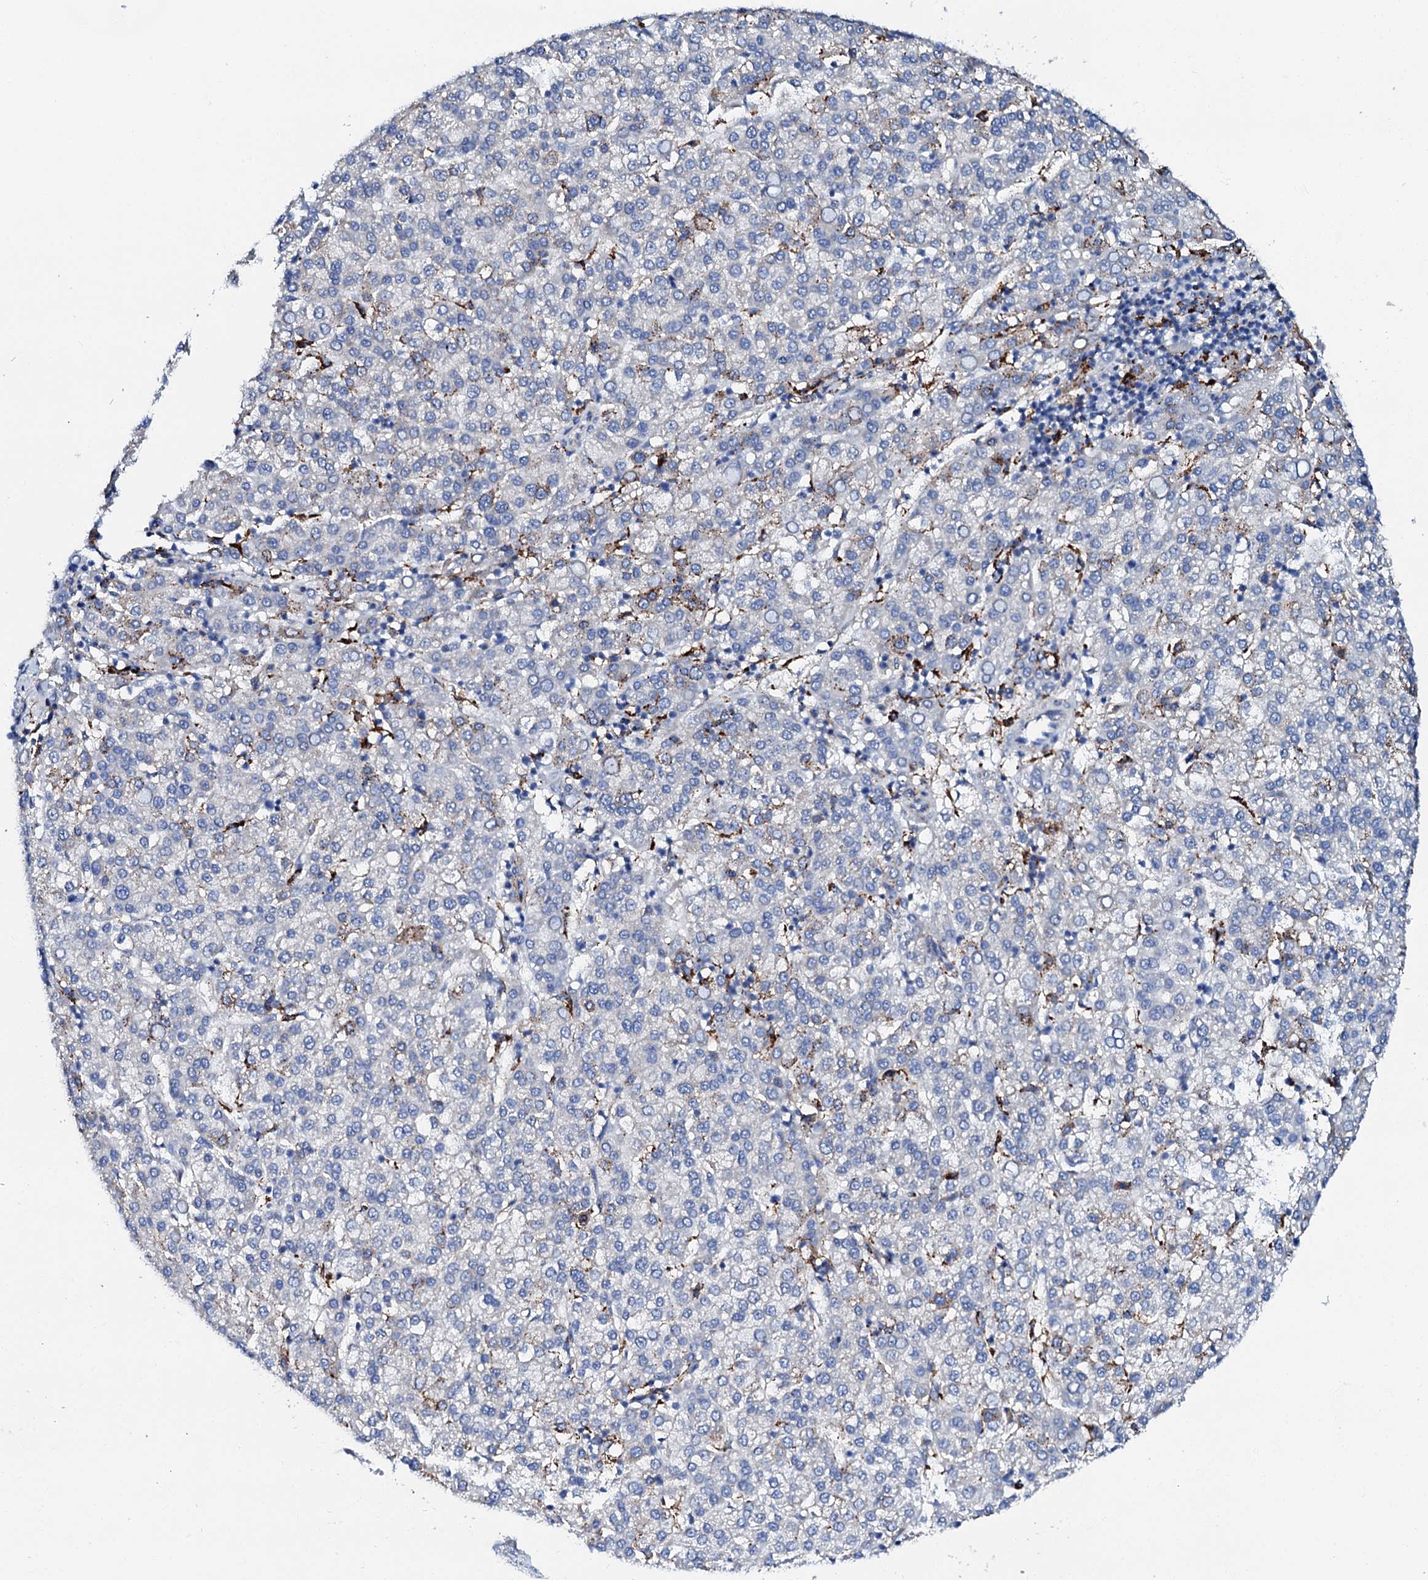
{"staining": {"intensity": "negative", "quantity": "none", "location": "none"}, "tissue": "liver cancer", "cell_type": "Tumor cells", "image_type": "cancer", "snomed": [{"axis": "morphology", "description": "Carcinoma, Hepatocellular, NOS"}, {"axis": "topography", "description": "Liver"}], "caption": "IHC image of human liver hepatocellular carcinoma stained for a protein (brown), which exhibits no positivity in tumor cells.", "gene": "MED13L", "patient": {"sex": "female", "age": 58}}